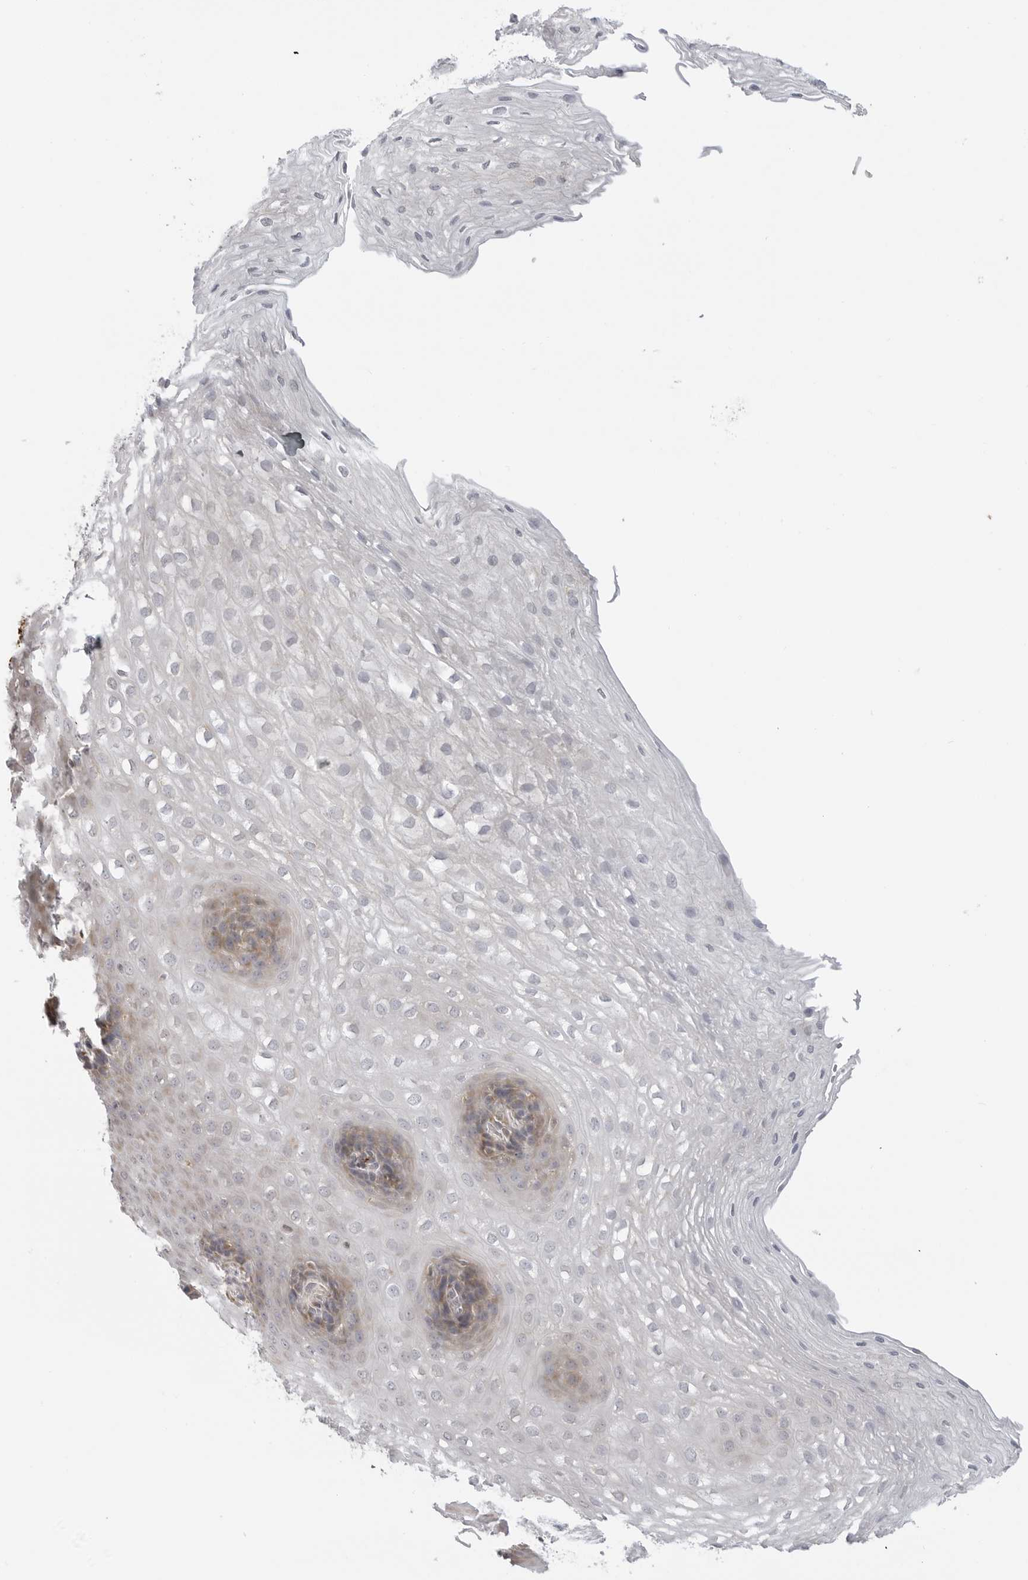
{"staining": {"intensity": "moderate", "quantity": "<25%", "location": "cytoplasmic/membranous"}, "tissue": "esophagus", "cell_type": "Squamous epithelial cells", "image_type": "normal", "snomed": [{"axis": "morphology", "description": "Normal tissue, NOS"}, {"axis": "topography", "description": "Esophagus"}], "caption": "A low amount of moderate cytoplasmic/membranous positivity is appreciated in about <25% of squamous epithelial cells in normal esophagus. The protein of interest is shown in brown color, while the nuclei are stained blue.", "gene": "MAP7D1", "patient": {"sex": "female", "age": 66}}